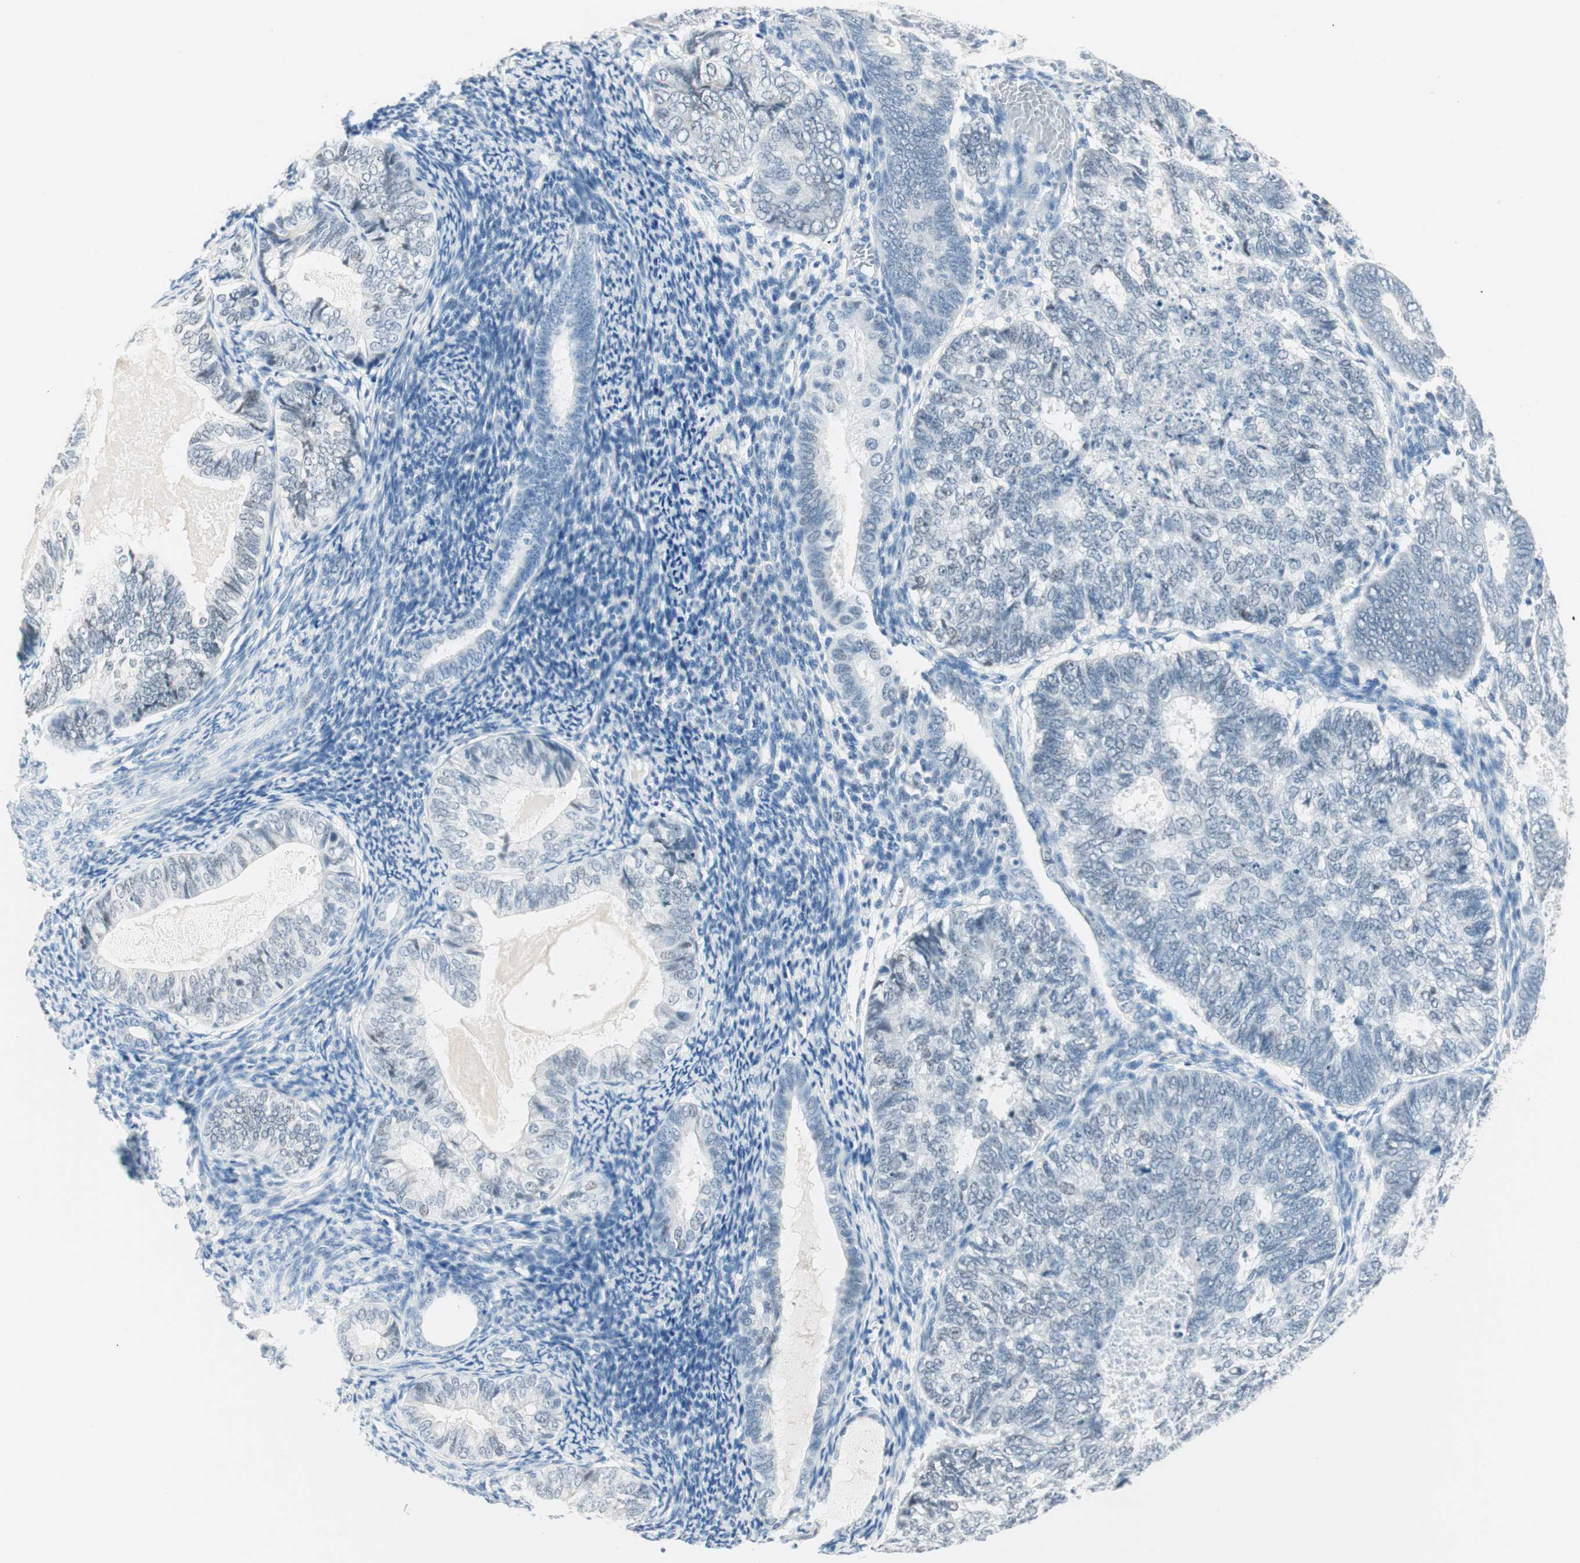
{"staining": {"intensity": "negative", "quantity": "none", "location": "none"}, "tissue": "endometrial cancer", "cell_type": "Tumor cells", "image_type": "cancer", "snomed": [{"axis": "morphology", "description": "Adenocarcinoma, NOS"}, {"axis": "topography", "description": "Uterus"}], "caption": "Immunohistochemistry of human adenocarcinoma (endometrial) reveals no expression in tumor cells.", "gene": "HOXB13", "patient": {"sex": "female", "age": 60}}